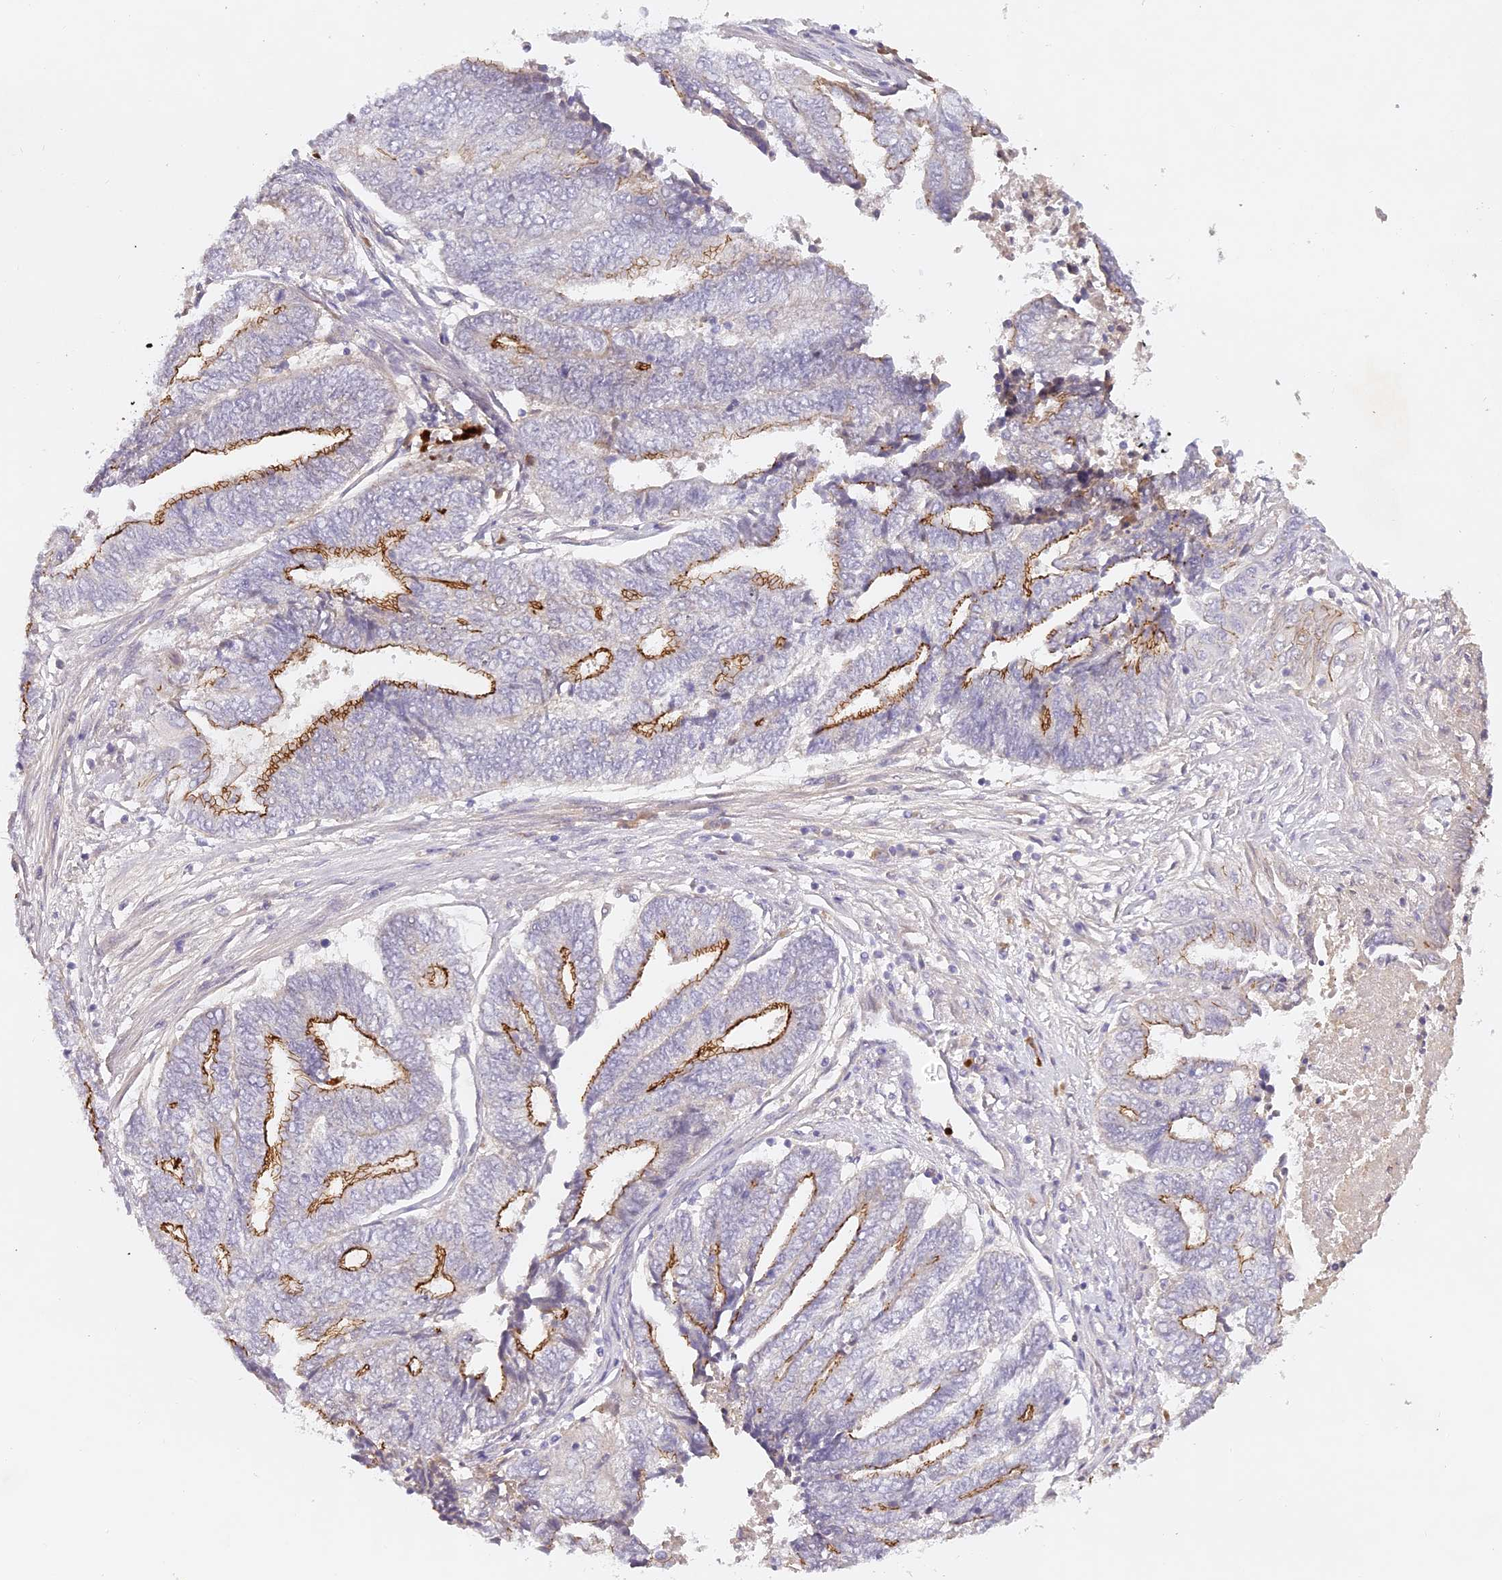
{"staining": {"intensity": "strong", "quantity": "25%-75%", "location": "cytoplasmic/membranous"}, "tissue": "endometrial cancer", "cell_type": "Tumor cells", "image_type": "cancer", "snomed": [{"axis": "morphology", "description": "Adenocarcinoma, NOS"}, {"axis": "topography", "description": "Uterus"}, {"axis": "topography", "description": "Endometrium"}], "caption": "A histopathology image of human endometrial adenocarcinoma stained for a protein displays strong cytoplasmic/membranous brown staining in tumor cells. (brown staining indicates protein expression, while blue staining denotes nuclei).", "gene": "ELL3", "patient": {"sex": "female", "age": 70}}